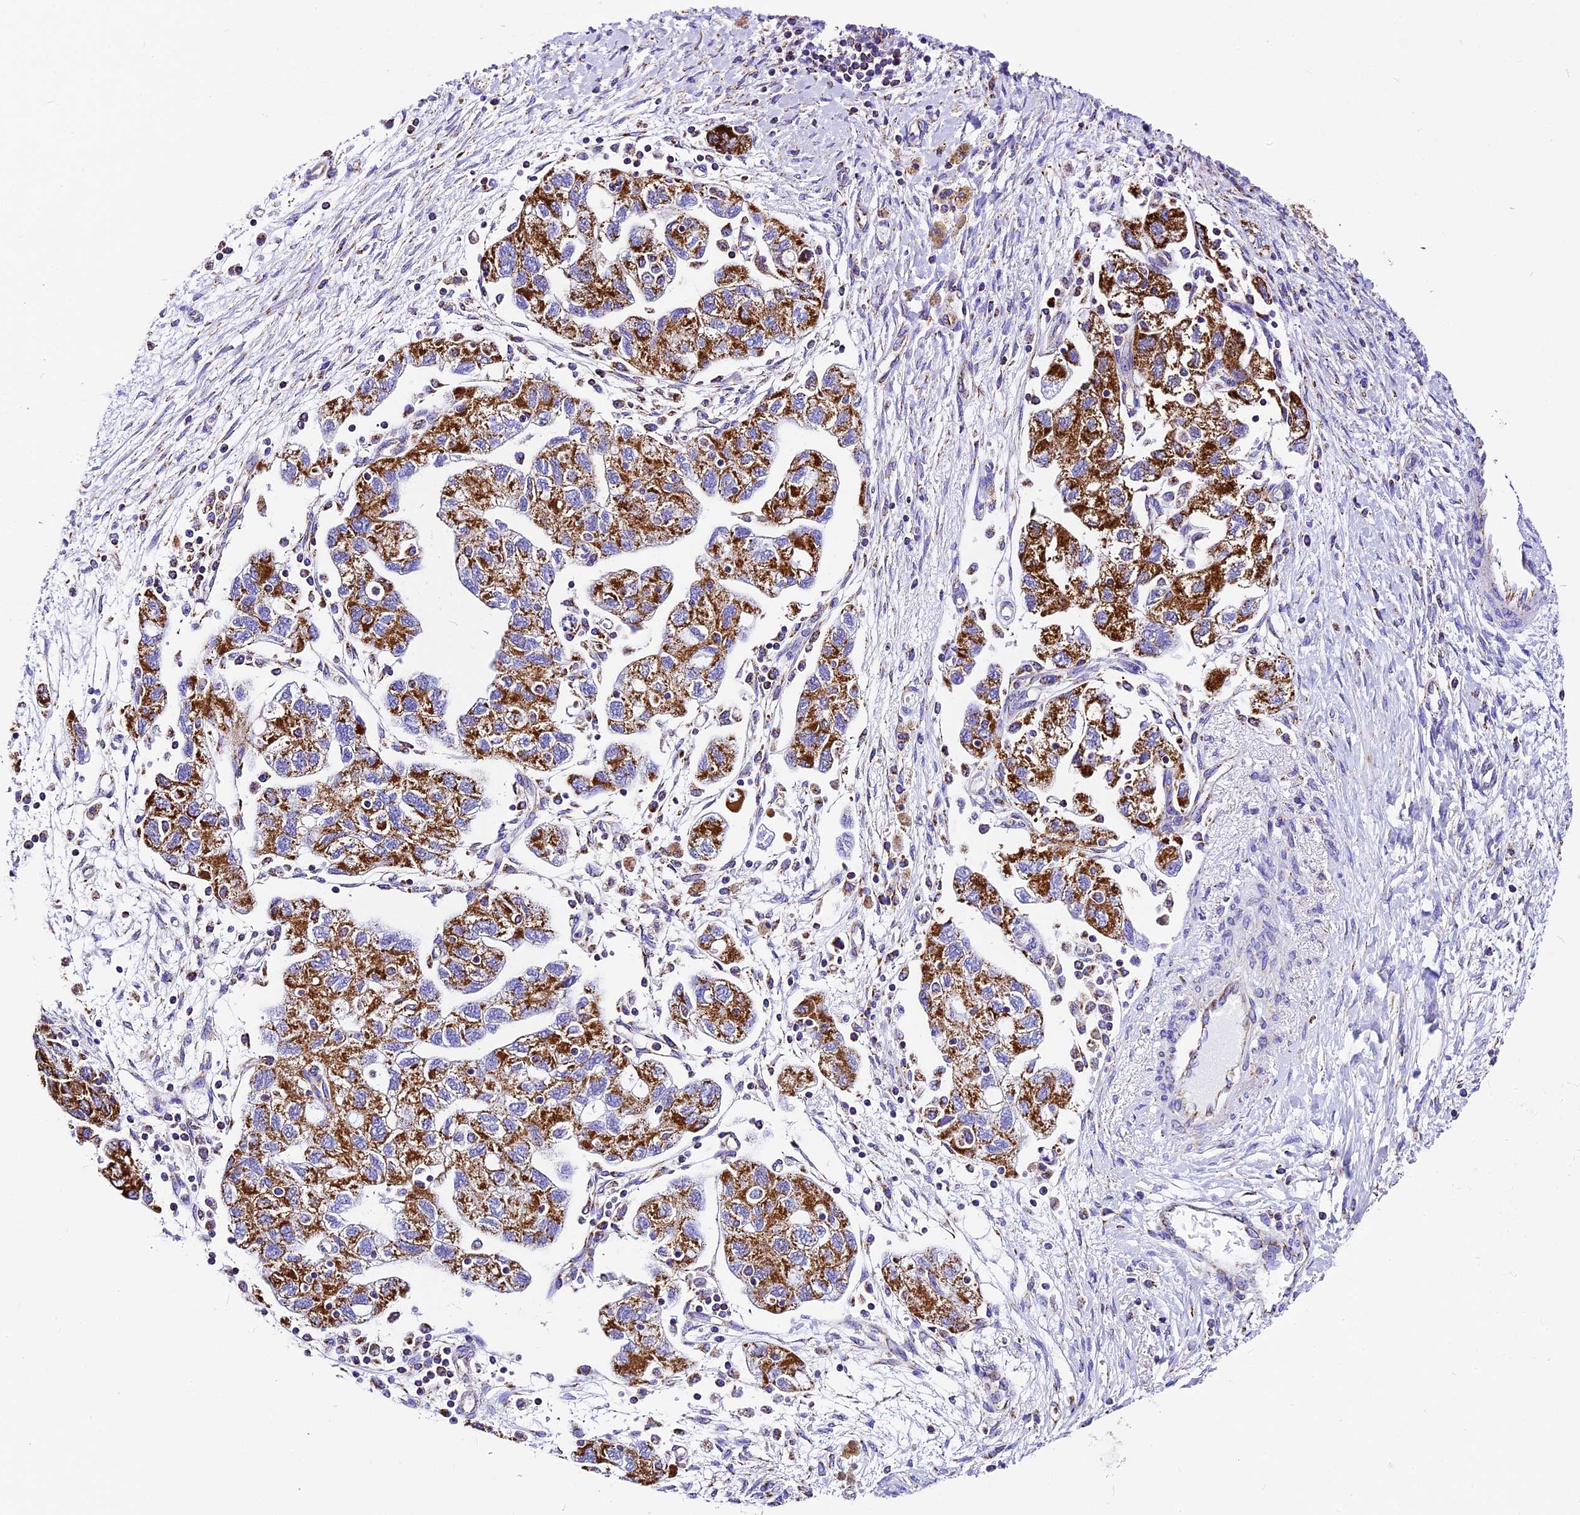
{"staining": {"intensity": "strong", "quantity": ">75%", "location": "cytoplasmic/membranous"}, "tissue": "ovarian cancer", "cell_type": "Tumor cells", "image_type": "cancer", "snomed": [{"axis": "morphology", "description": "Carcinoma, NOS"}, {"axis": "morphology", "description": "Cystadenocarcinoma, serous, NOS"}, {"axis": "topography", "description": "Ovary"}], "caption": "Ovarian carcinoma was stained to show a protein in brown. There is high levels of strong cytoplasmic/membranous expression in about >75% of tumor cells.", "gene": "DCAF5", "patient": {"sex": "female", "age": 69}}